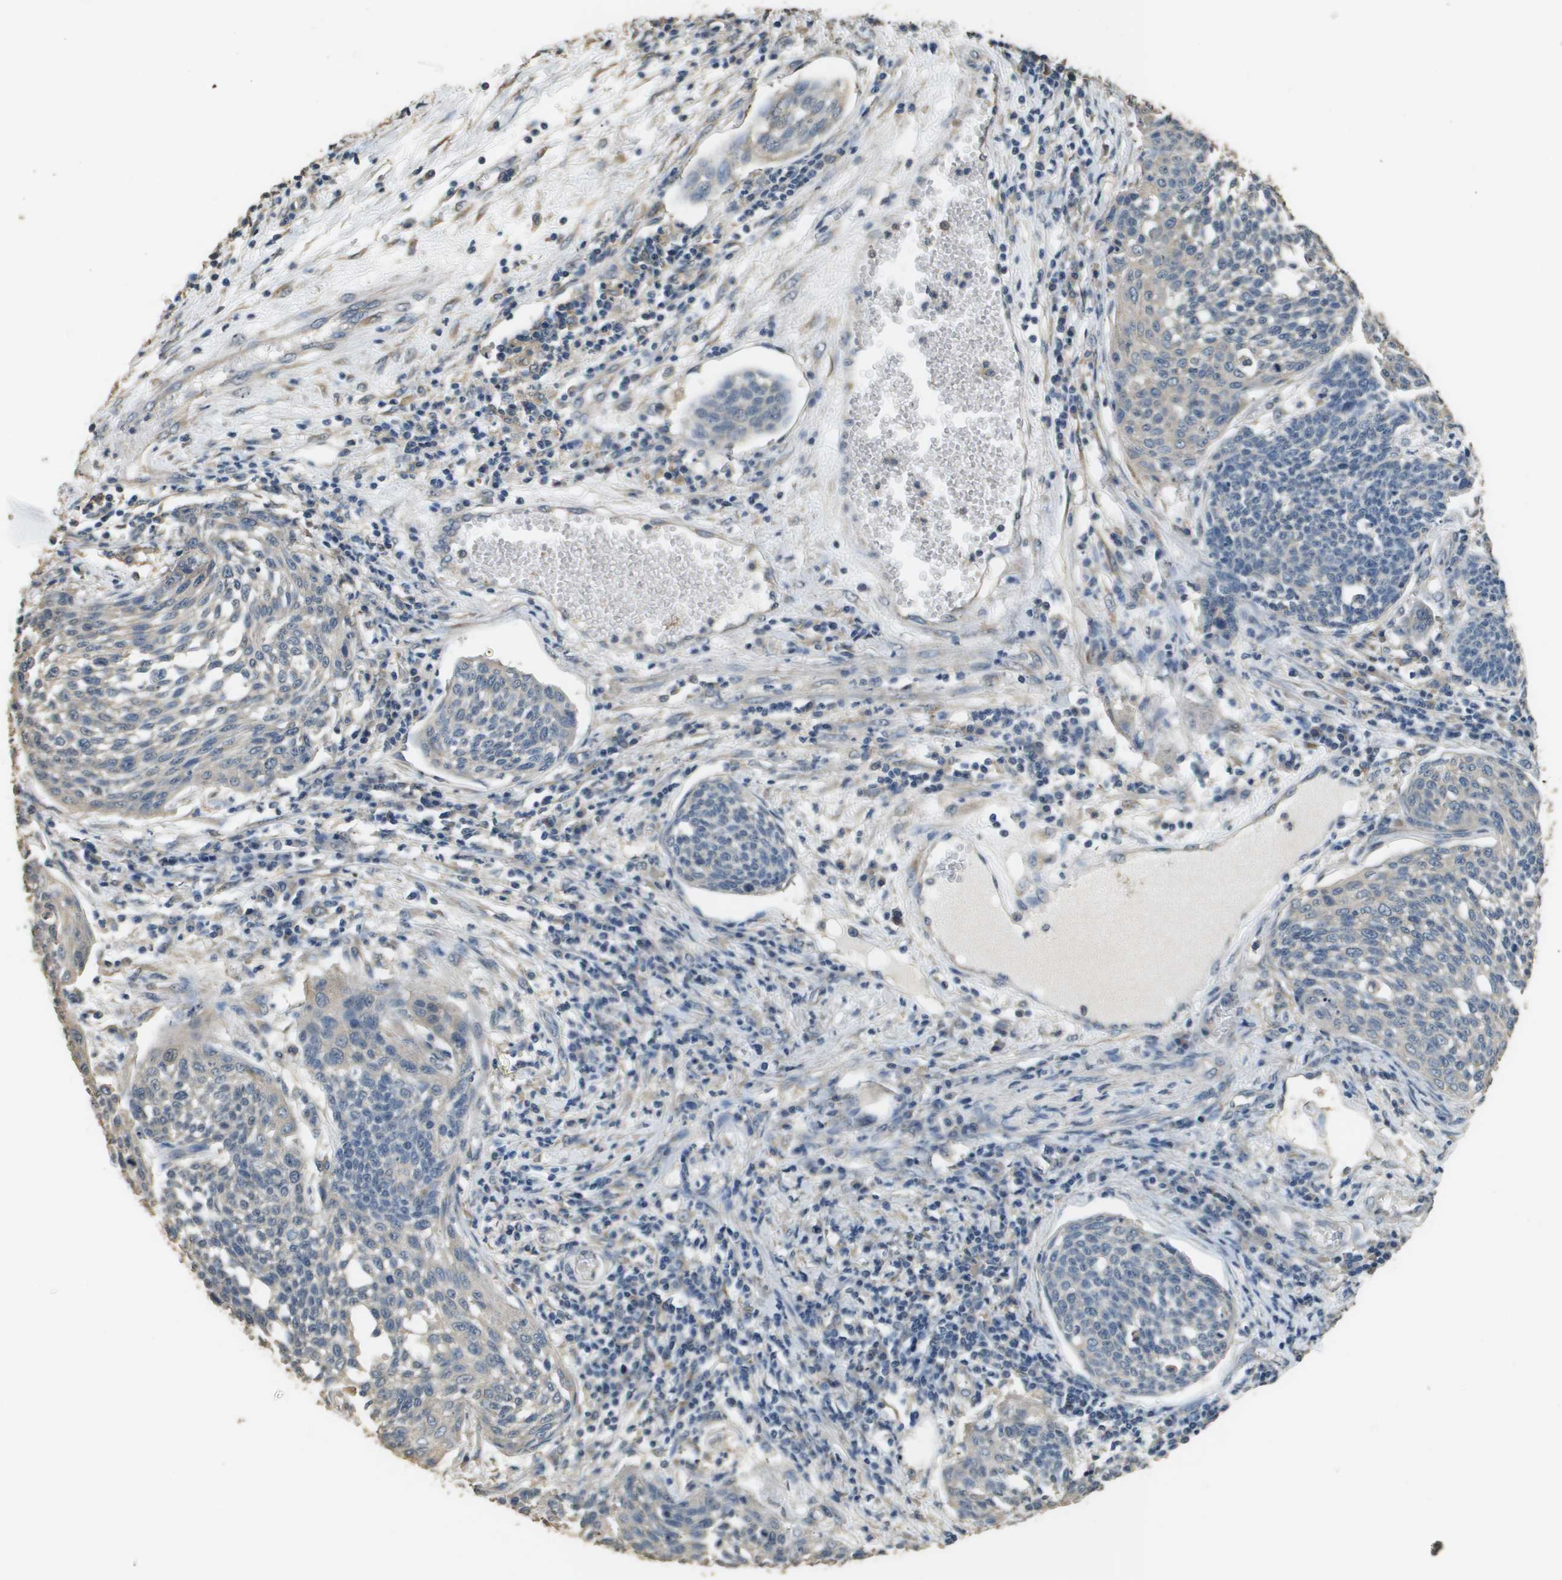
{"staining": {"intensity": "negative", "quantity": "none", "location": "none"}, "tissue": "cervical cancer", "cell_type": "Tumor cells", "image_type": "cancer", "snomed": [{"axis": "morphology", "description": "Squamous cell carcinoma, NOS"}, {"axis": "topography", "description": "Cervix"}], "caption": "Protein analysis of squamous cell carcinoma (cervical) demonstrates no significant staining in tumor cells.", "gene": "RAB6B", "patient": {"sex": "female", "age": 34}}